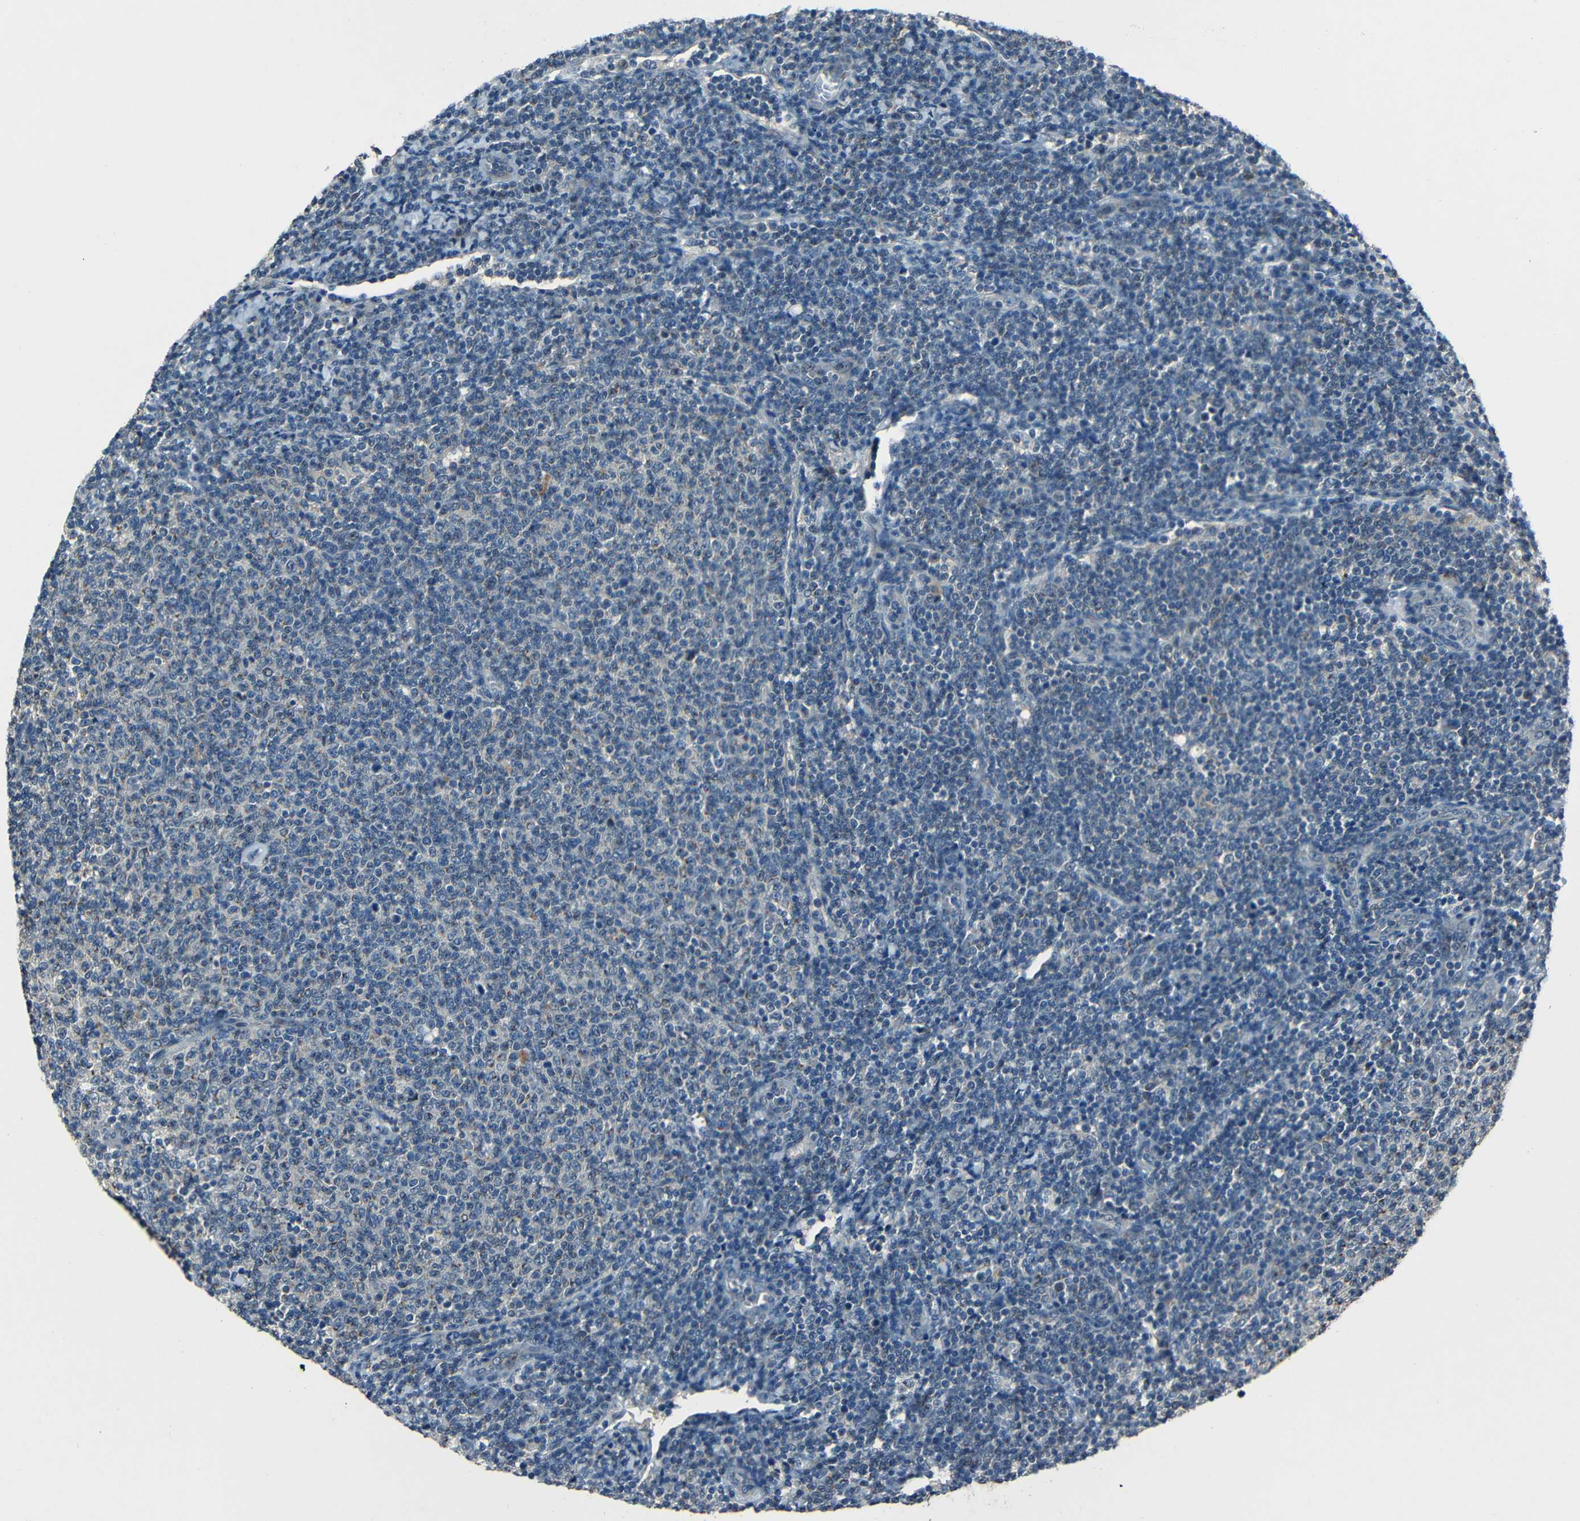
{"staining": {"intensity": "negative", "quantity": "none", "location": "none"}, "tissue": "lymphoma", "cell_type": "Tumor cells", "image_type": "cancer", "snomed": [{"axis": "morphology", "description": "Malignant lymphoma, non-Hodgkin's type, Low grade"}, {"axis": "topography", "description": "Lymph node"}], "caption": "Immunohistochemistry of human lymphoma reveals no positivity in tumor cells.", "gene": "SLA", "patient": {"sex": "male", "age": 66}}